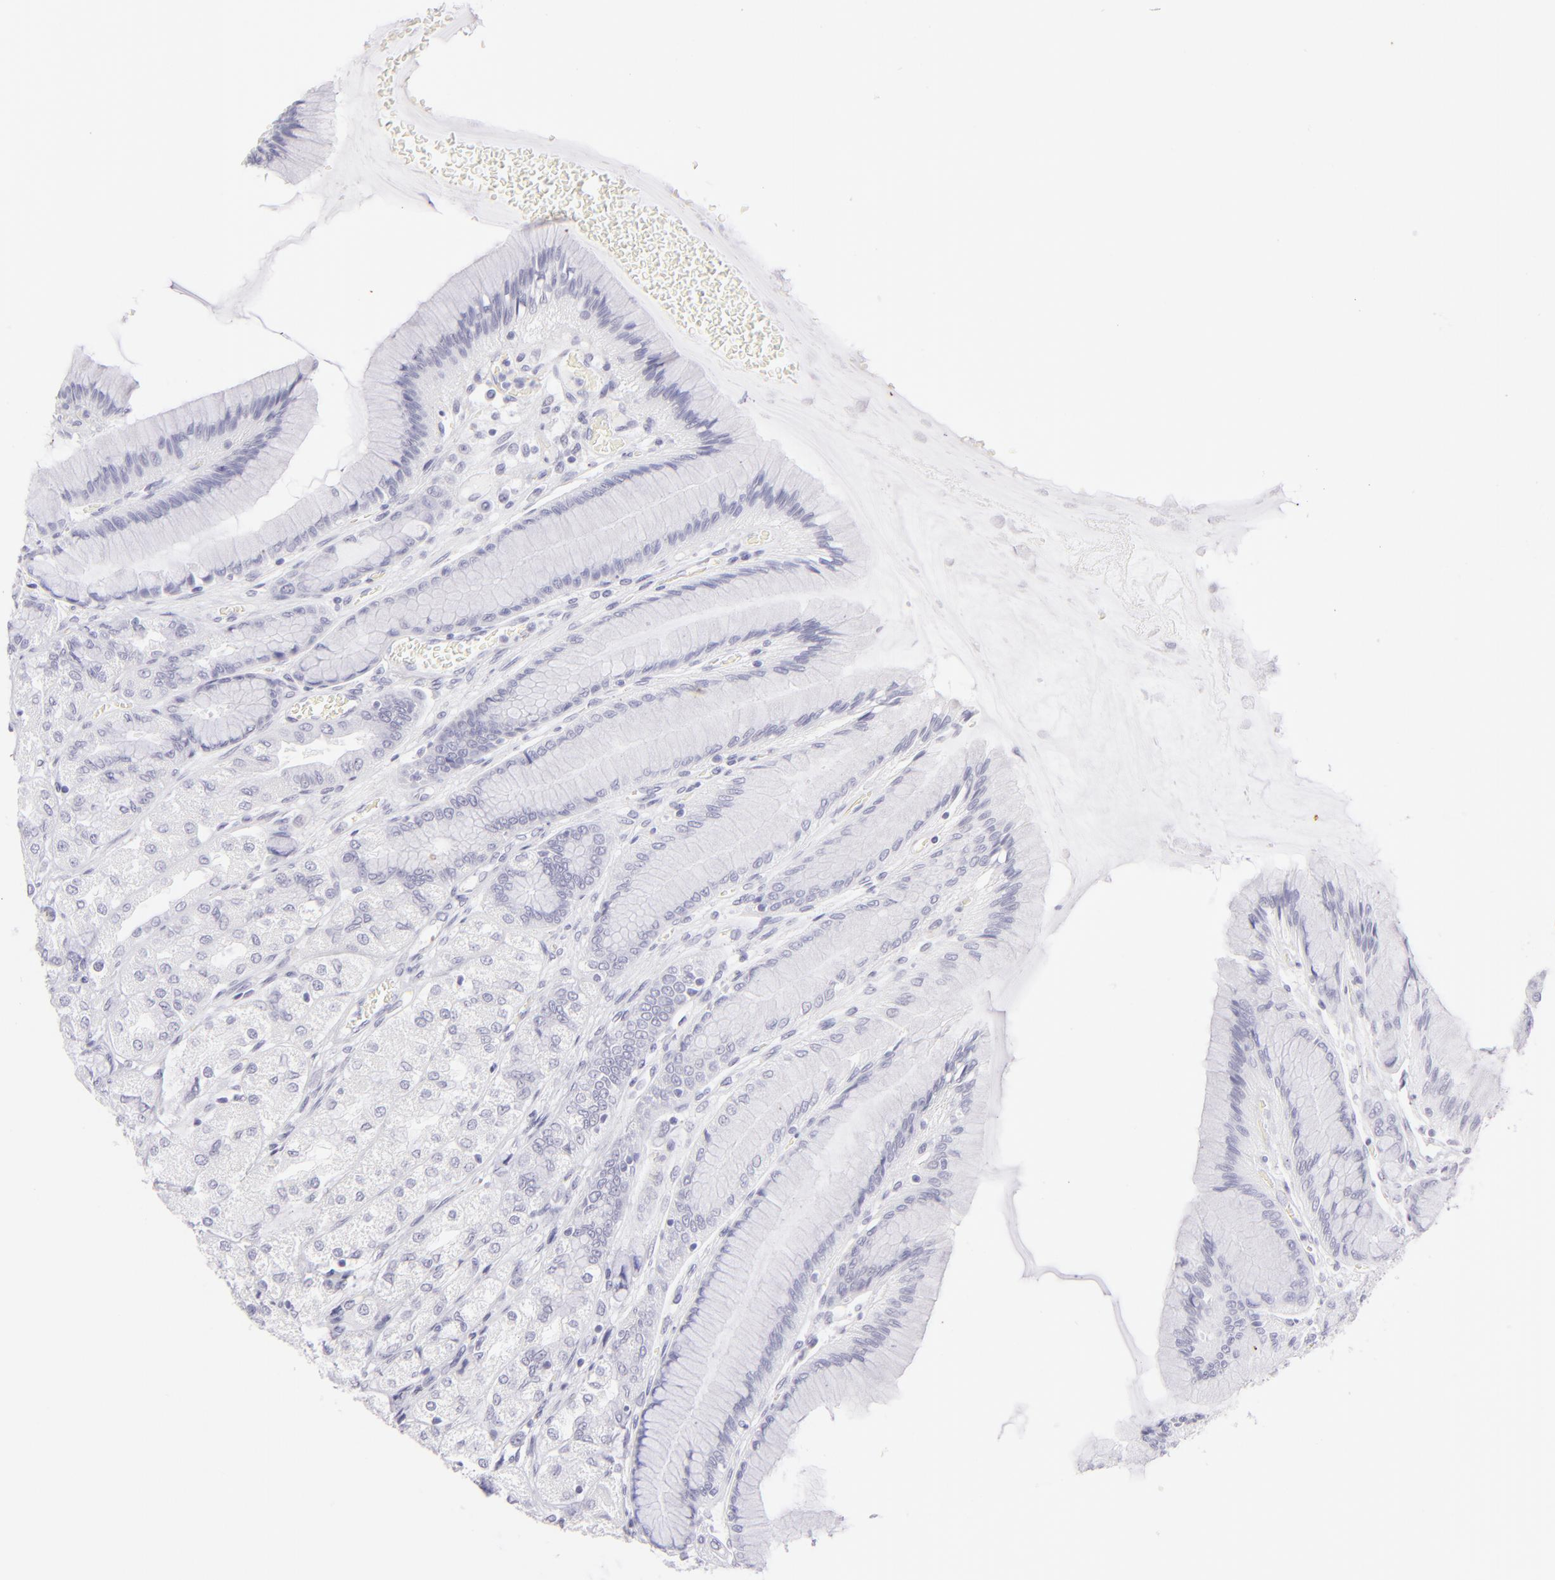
{"staining": {"intensity": "negative", "quantity": "none", "location": "none"}, "tissue": "stomach", "cell_type": "Glandular cells", "image_type": "normal", "snomed": [{"axis": "morphology", "description": "Normal tissue, NOS"}, {"axis": "morphology", "description": "Adenocarcinoma, NOS"}, {"axis": "topography", "description": "Stomach"}, {"axis": "topography", "description": "Stomach, lower"}], "caption": "The immunohistochemistry (IHC) micrograph has no significant positivity in glandular cells of stomach.", "gene": "FCER2", "patient": {"sex": "female", "age": 65}}